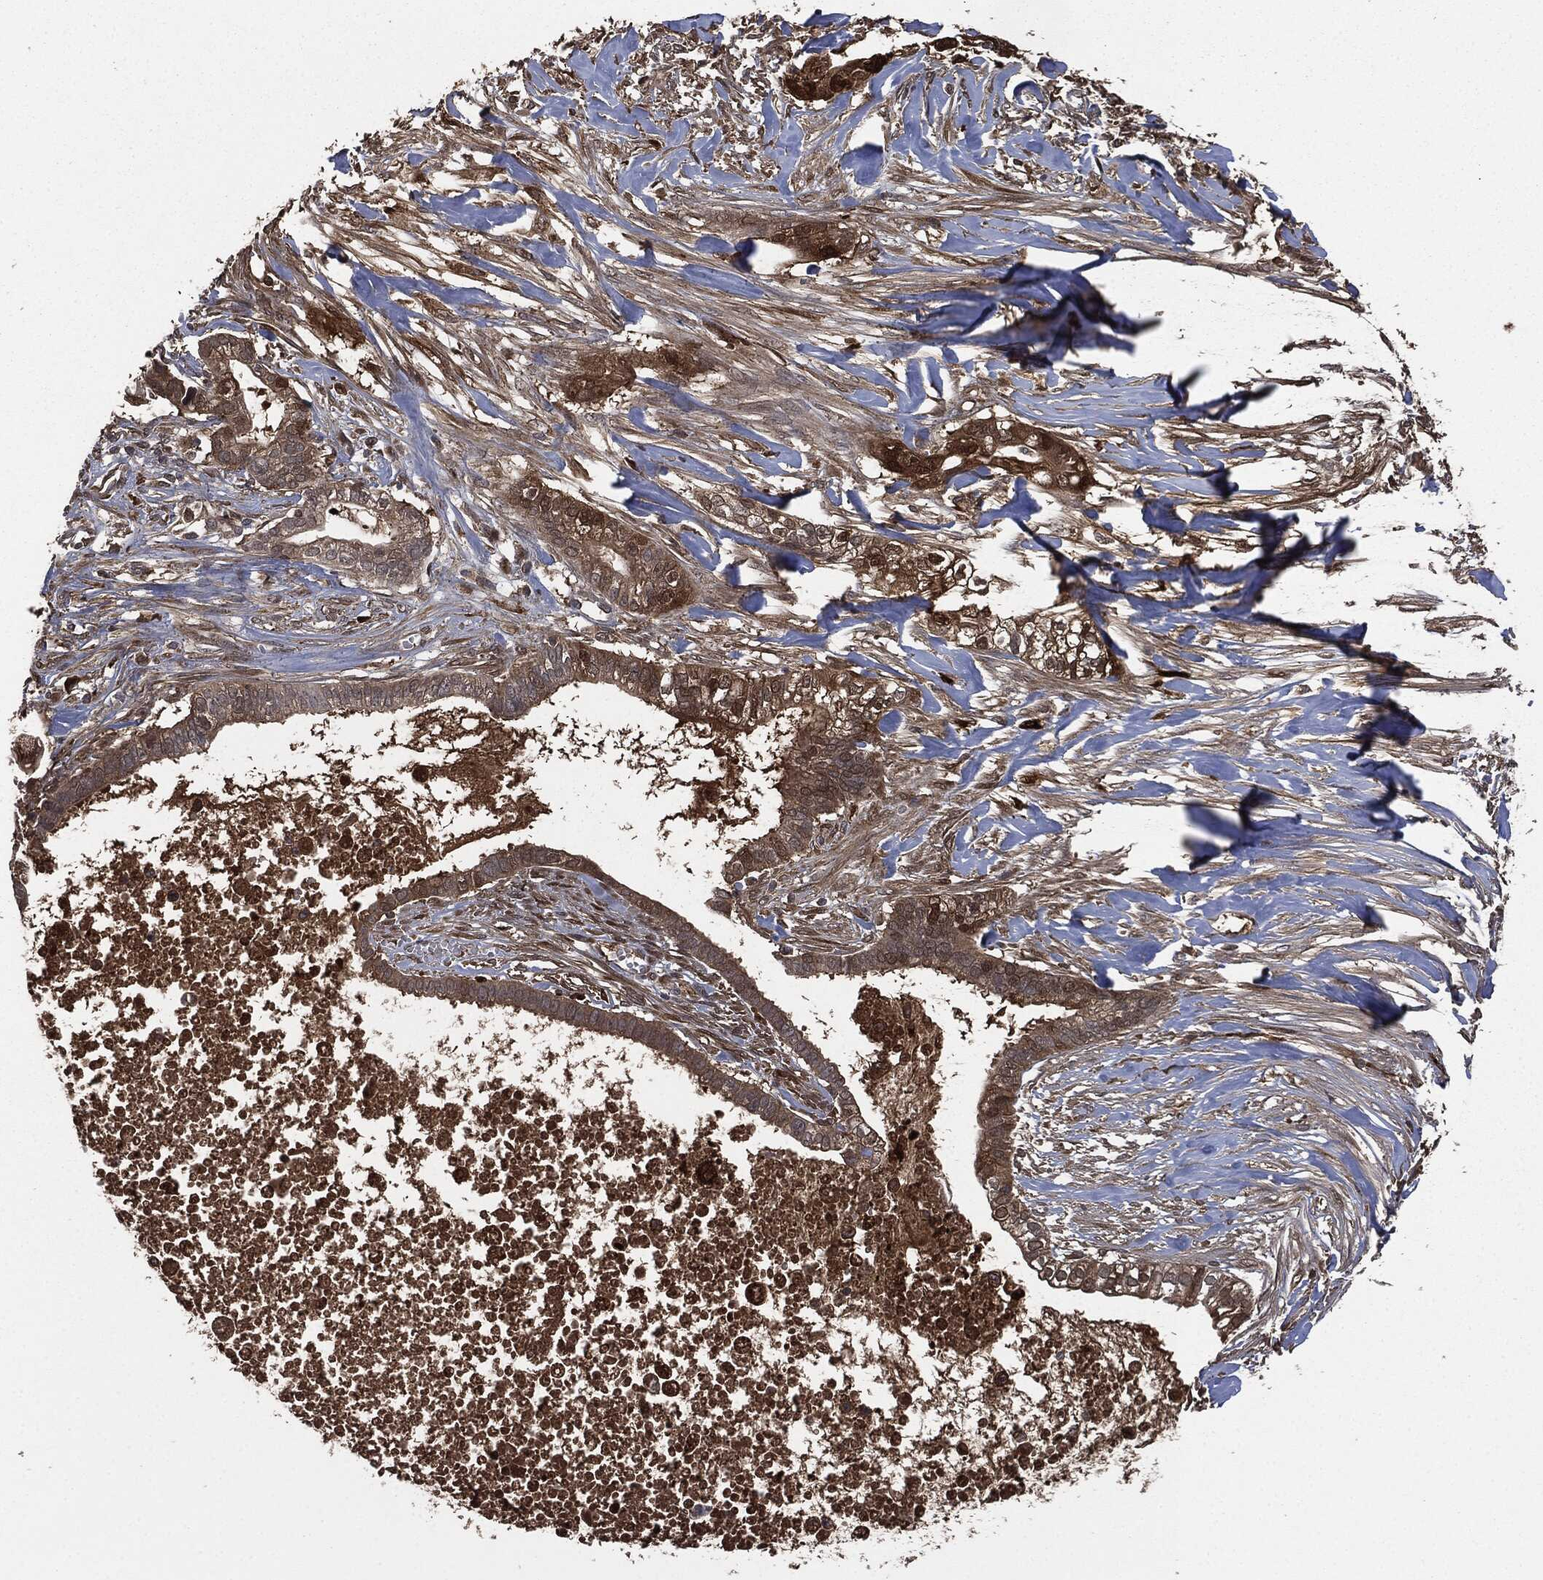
{"staining": {"intensity": "moderate", "quantity": "25%-75%", "location": "cytoplasmic/membranous"}, "tissue": "pancreatic cancer", "cell_type": "Tumor cells", "image_type": "cancer", "snomed": [{"axis": "morphology", "description": "Adenocarcinoma, NOS"}, {"axis": "topography", "description": "Pancreas"}], "caption": "Immunohistochemistry image of human pancreatic adenocarcinoma stained for a protein (brown), which exhibits medium levels of moderate cytoplasmic/membranous expression in approximately 25%-75% of tumor cells.", "gene": "CRABP2", "patient": {"sex": "male", "age": 61}}